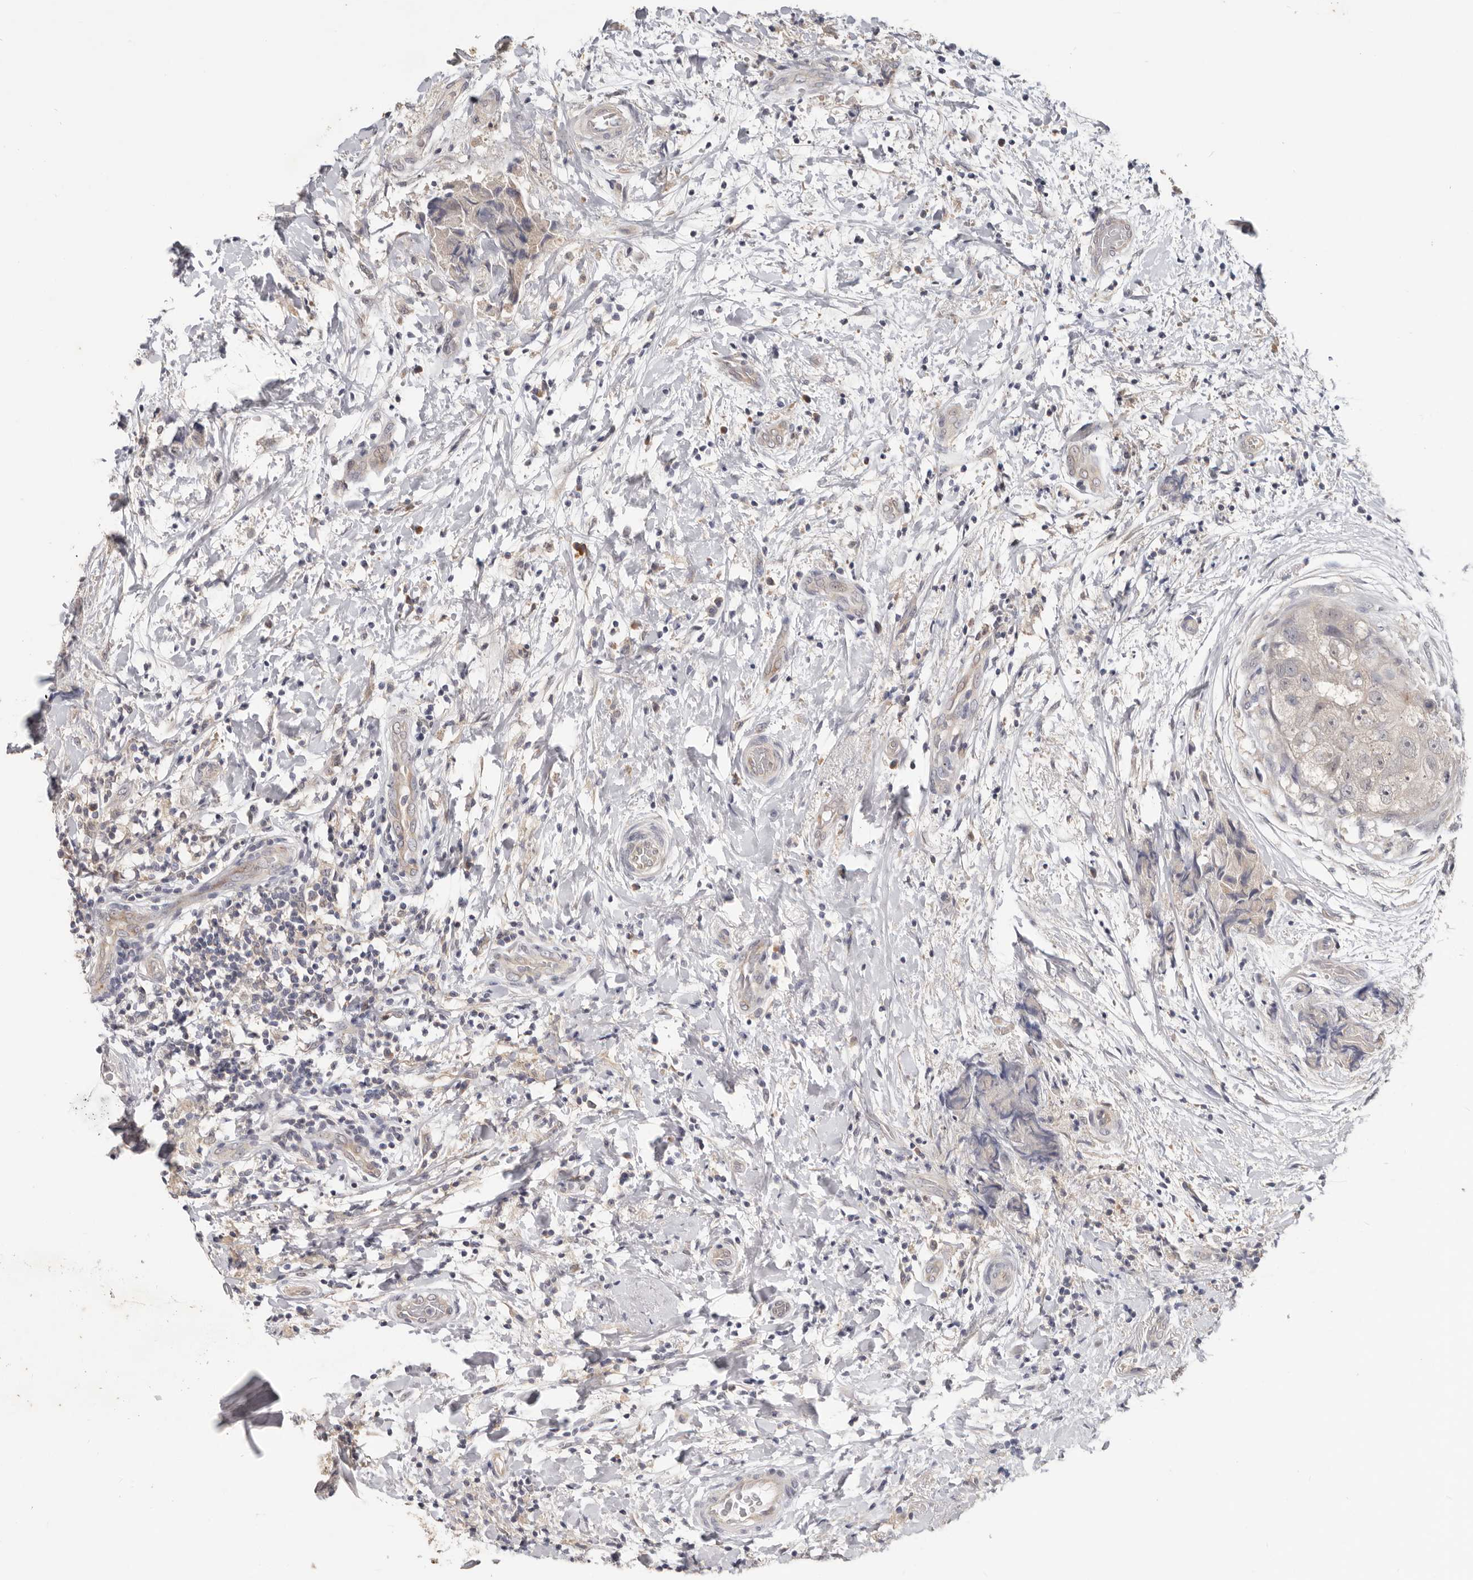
{"staining": {"intensity": "negative", "quantity": "none", "location": "none"}, "tissue": "breast cancer", "cell_type": "Tumor cells", "image_type": "cancer", "snomed": [{"axis": "morphology", "description": "Normal tissue, NOS"}, {"axis": "morphology", "description": "Duct carcinoma"}, {"axis": "topography", "description": "Breast"}], "caption": "High magnification brightfield microscopy of infiltrating ductal carcinoma (breast) stained with DAB (brown) and counterstained with hematoxylin (blue): tumor cells show no significant positivity.", "gene": "WDR77", "patient": {"sex": "female", "age": 62}}